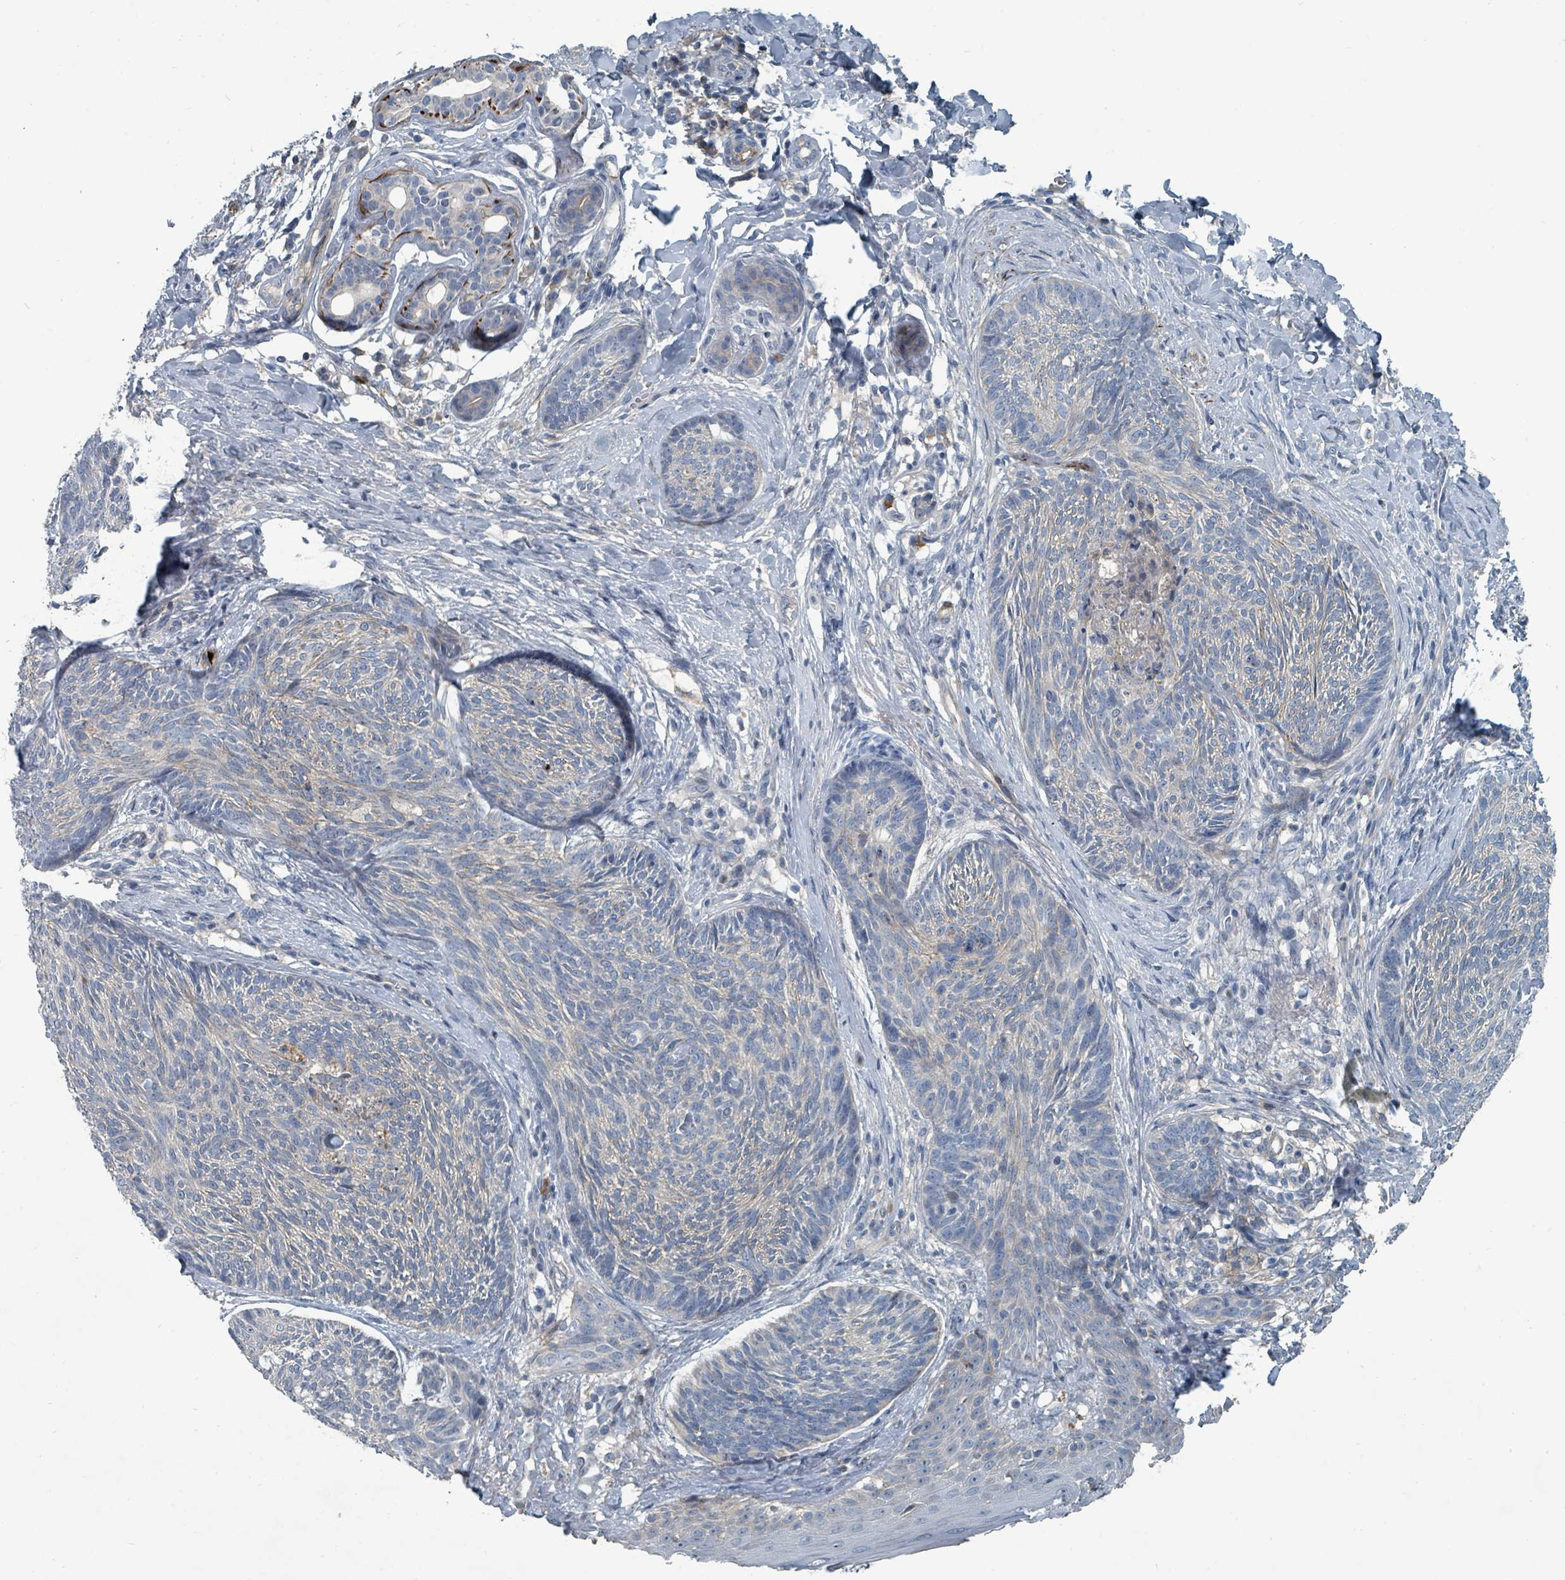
{"staining": {"intensity": "negative", "quantity": "none", "location": "none"}, "tissue": "skin cancer", "cell_type": "Tumor cells", "image_type": "cancer", "snomed": [{"axis": "morphology", "description": "Basal cell carcinoma"}, {"axis": "topography", "description": "Skin"}], "caption": "This is a photomicrograph of immunohistochemistry staining of skin basal cell carcinoma, which shows no expression in tumor cells. (DAB immunohistochemistry visualized using brightfield microscopy, high magnification).", "gene": "SLC44A5", "patient": {"sex": "male", "age": 73}}